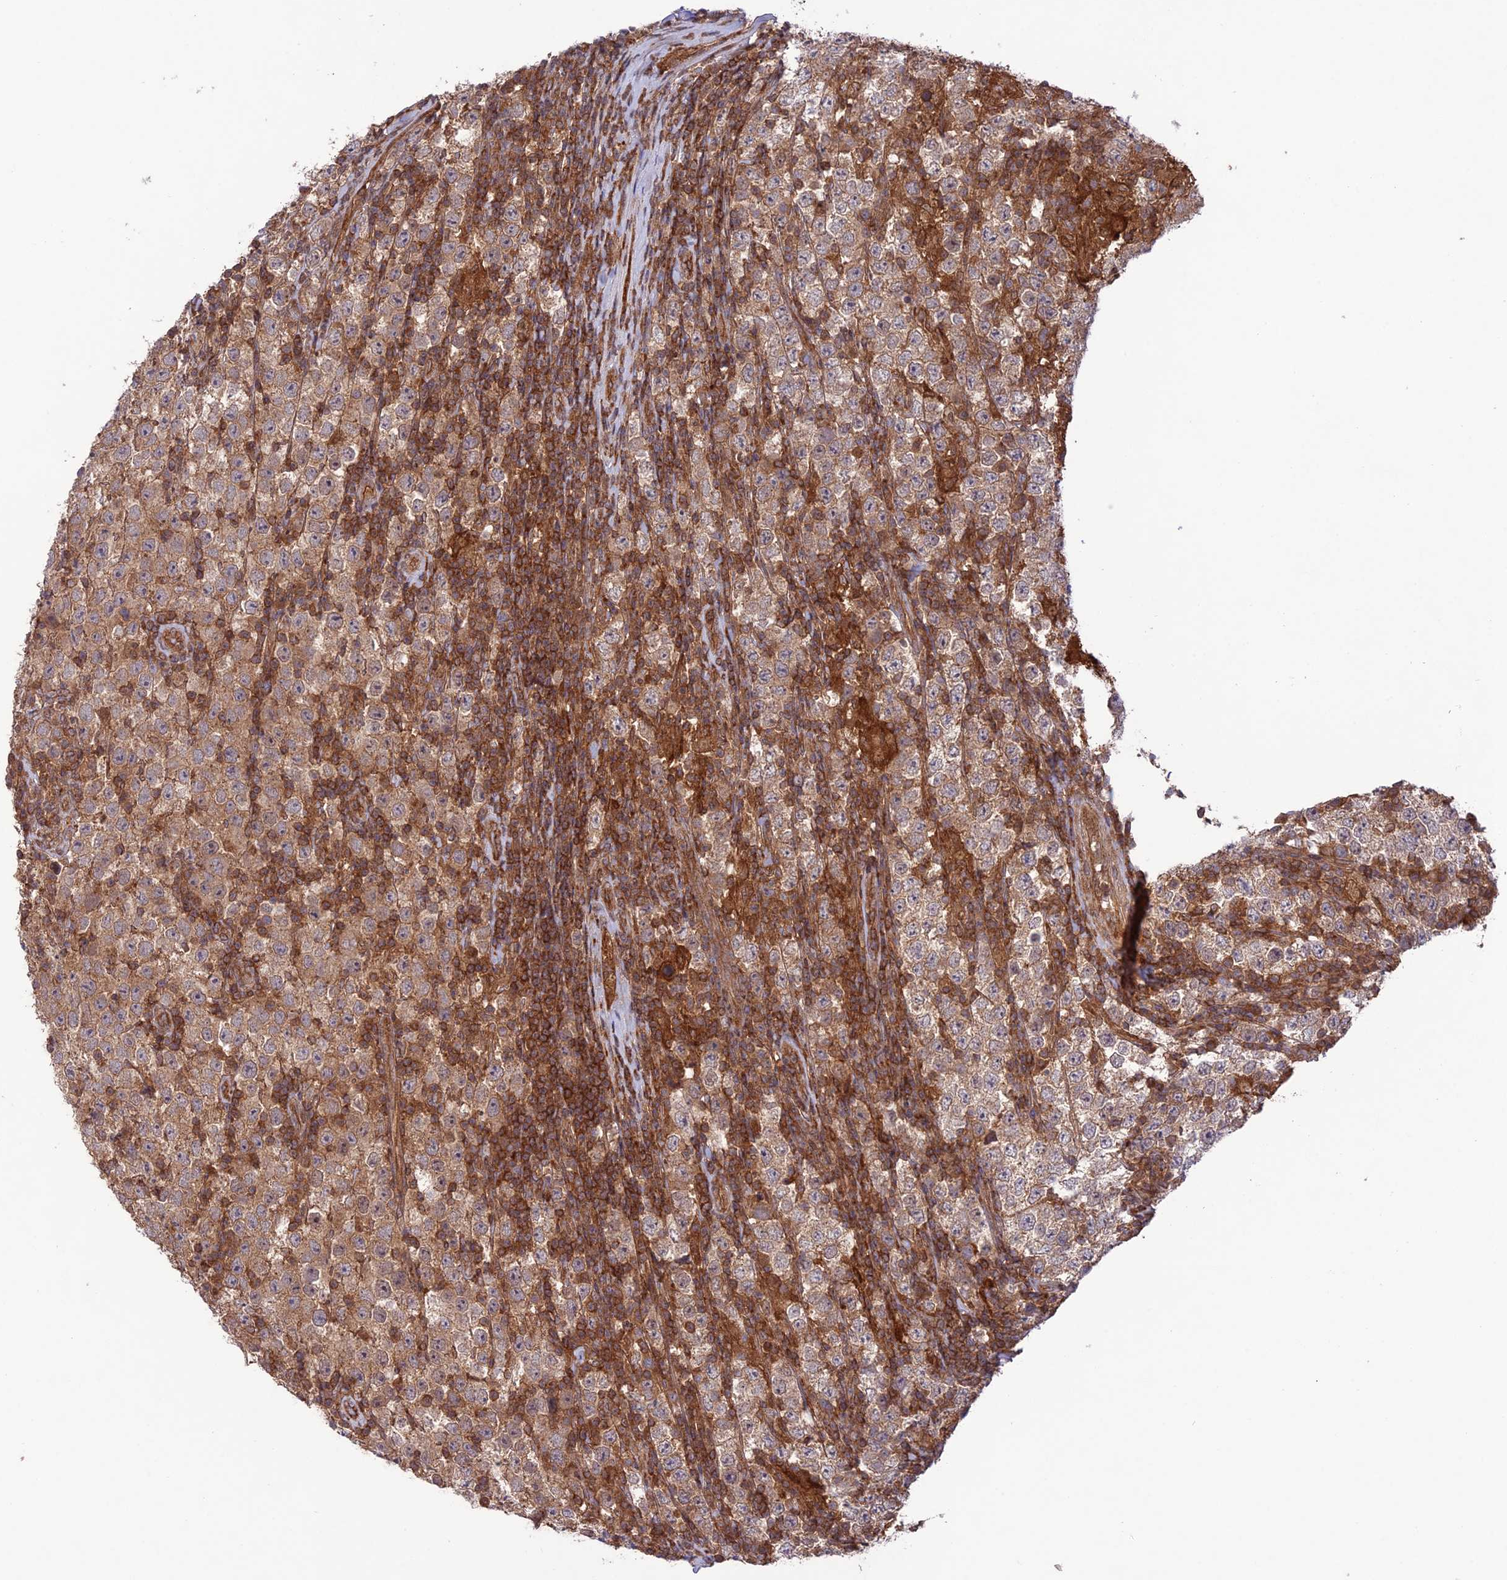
{"staining": {"intensity": "weak", "quantity": ">75%", "location": "cytoplasmic/membranous"}, "tissue": "testis cancer", "cell_type": "Tumor cells", "image_type": "cancer", "snomed": [{"axis": "morphology", "description": "Normal tissue, NOS"}, {"axis": "morphology", "description": "Urothelial carcinoma, High grade"}, {"axis": "morphology", "description": "Seminoma, NOS"}, {"axis": "morphology", "description": "Carcinoma, Embryonal, NOS"}, {"axis": "topography", "description": "Urinary bladder"}, {"axis": "topography", "description": "Testis"}], "caption": "Testis cancer stained for a protein reveals weak cytoplasmic/membranous positivity in tumor cells. (DAB (3,3'-diaminobenzidine) IHC with brightfield microscopy, high magnification).", "gene": "FCHSD1", "patient": {"sex": "male", "age": 41}}